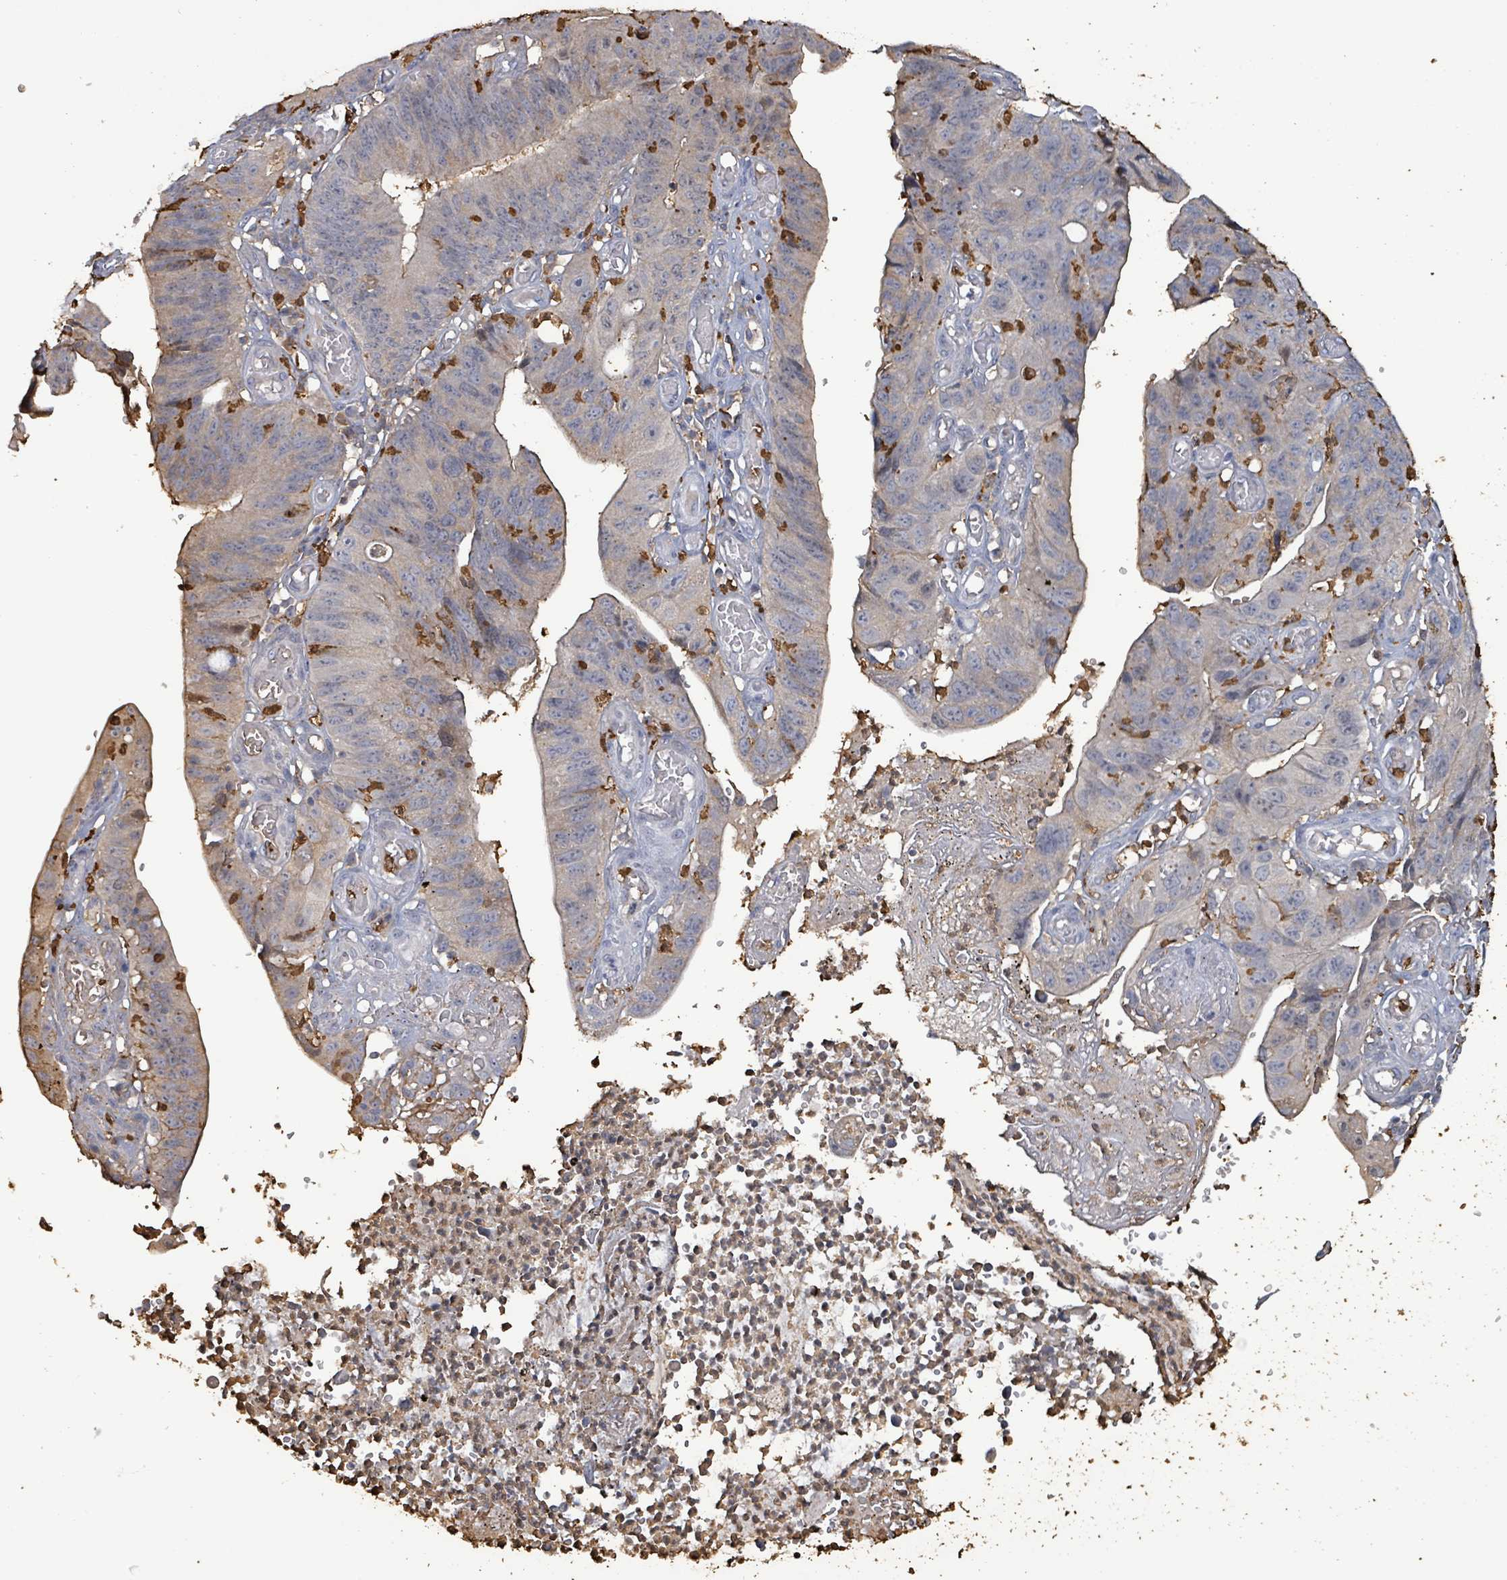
{"staining": {"intensity": "negative", "quantity": "none", "location": "none"}, "tissue": "stomach cancer", "cell_type": "Tumor cells", "image_type": "cancer", "snomed": [{"axis": "morphology", "description": "Adenocarcinoma, NOS"}, {"axis": "topography", "description": "Stomach"}], "caption": "High power microscopy image of an immunohistochemistry (IHC) histopathology image of stomach cancer (adenocarcinoma), revealing no significant expression in tumor cells.", "gene": "FAM210A", "patient": {"sex": "male", "age": 59}}